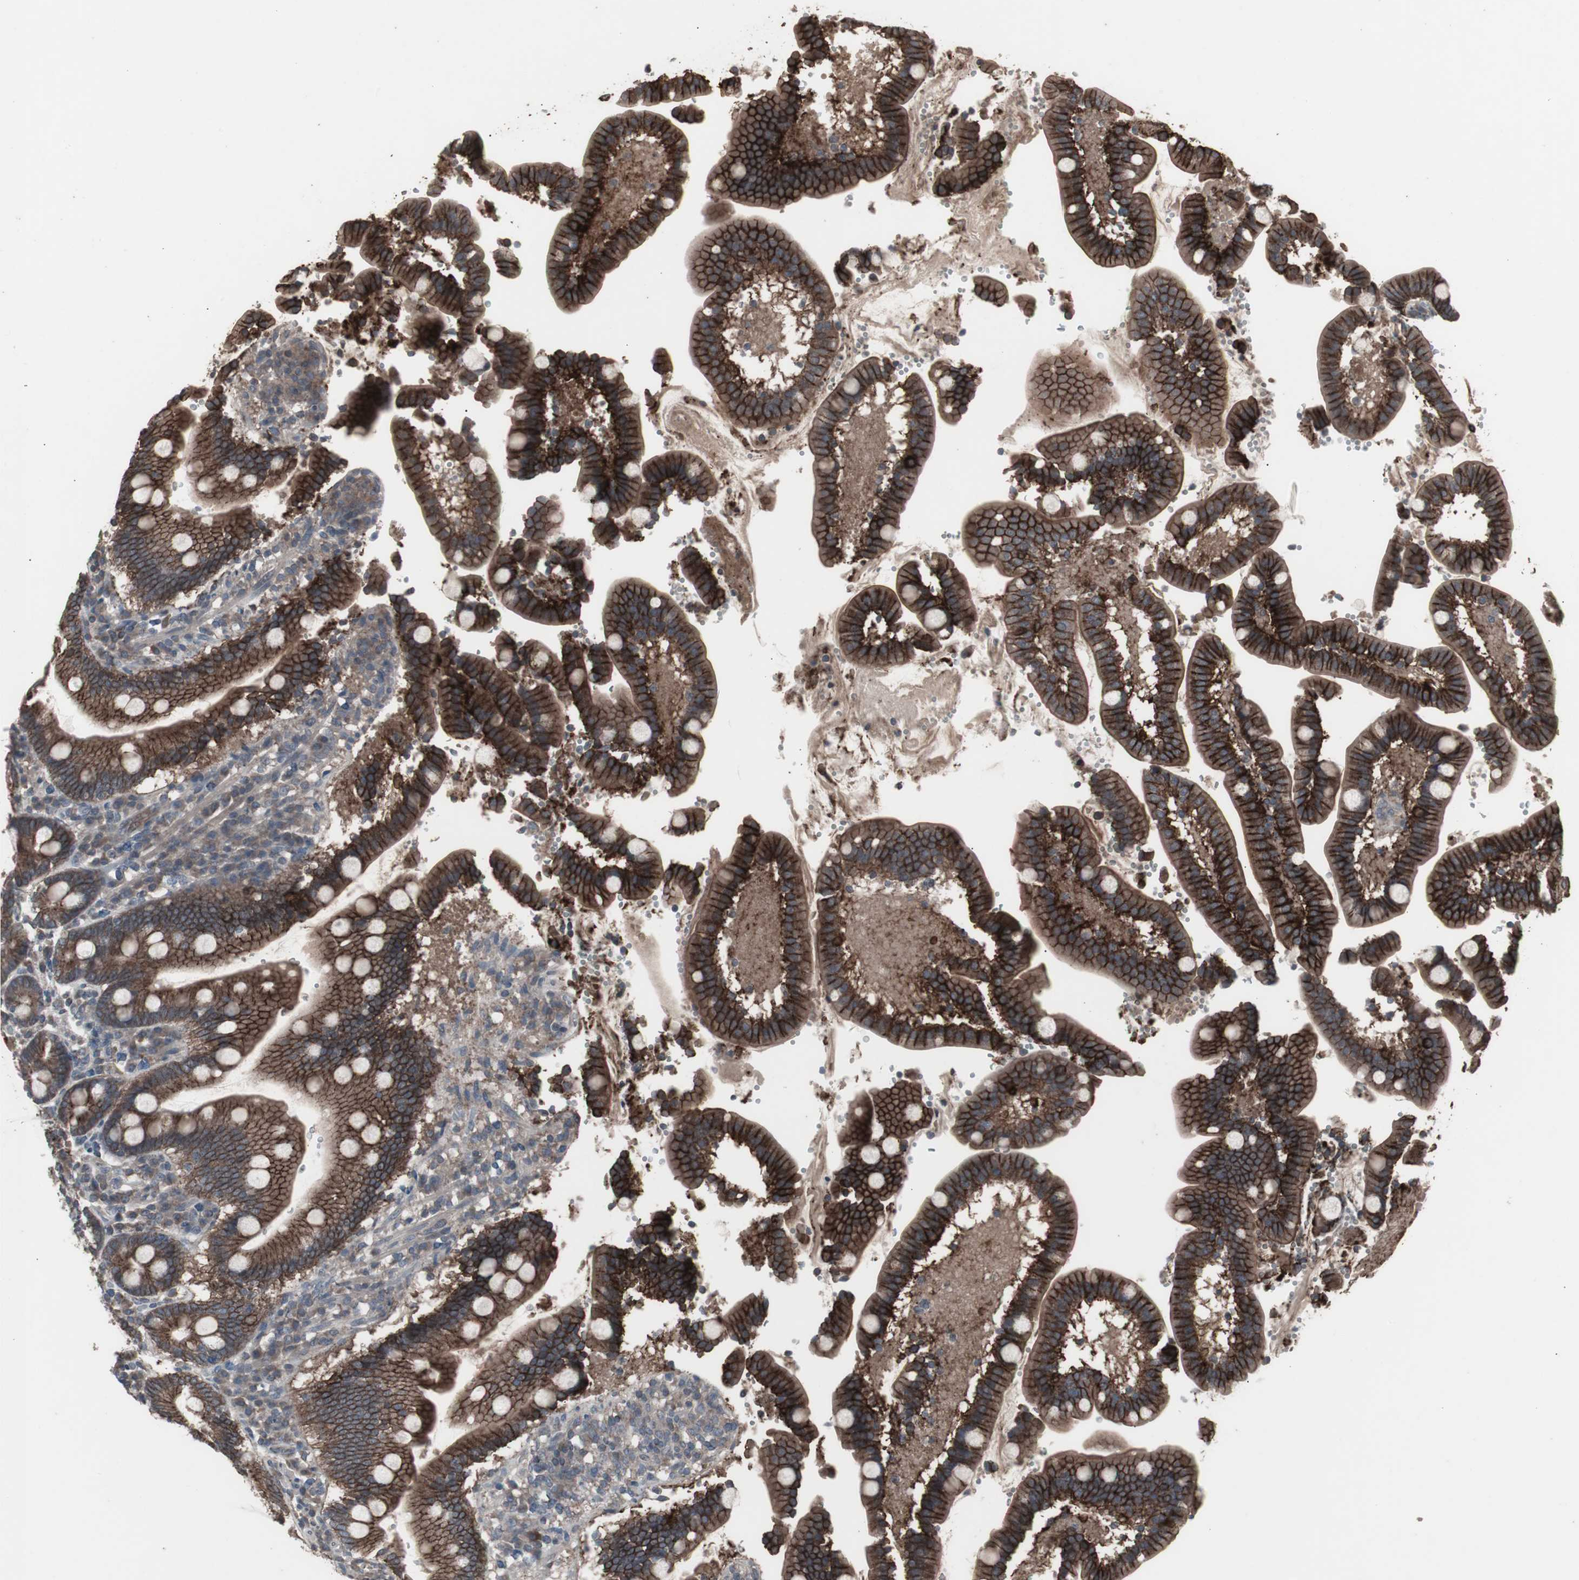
{"staining": {"intensity": "strong", "quantity": "25%-75%", "location": "cytoplasmic/membranous"}, "tissue": "duodenum", "cell_type": "Glandular cells", "image_type": "normal", "snomed": [{"axis": "morphology", "description": "Normal tissue, NOS"}, {"axis": "topography", "description": "Small intestine, NOS"}], "caption": "The micrograph reveals a brown stain indicating the presence of a protein in the cytoplasmic/membranous of glandular cells in duodenum.", "gene": "SSTR2", "patient": {"sex": "female", "age": 71}}